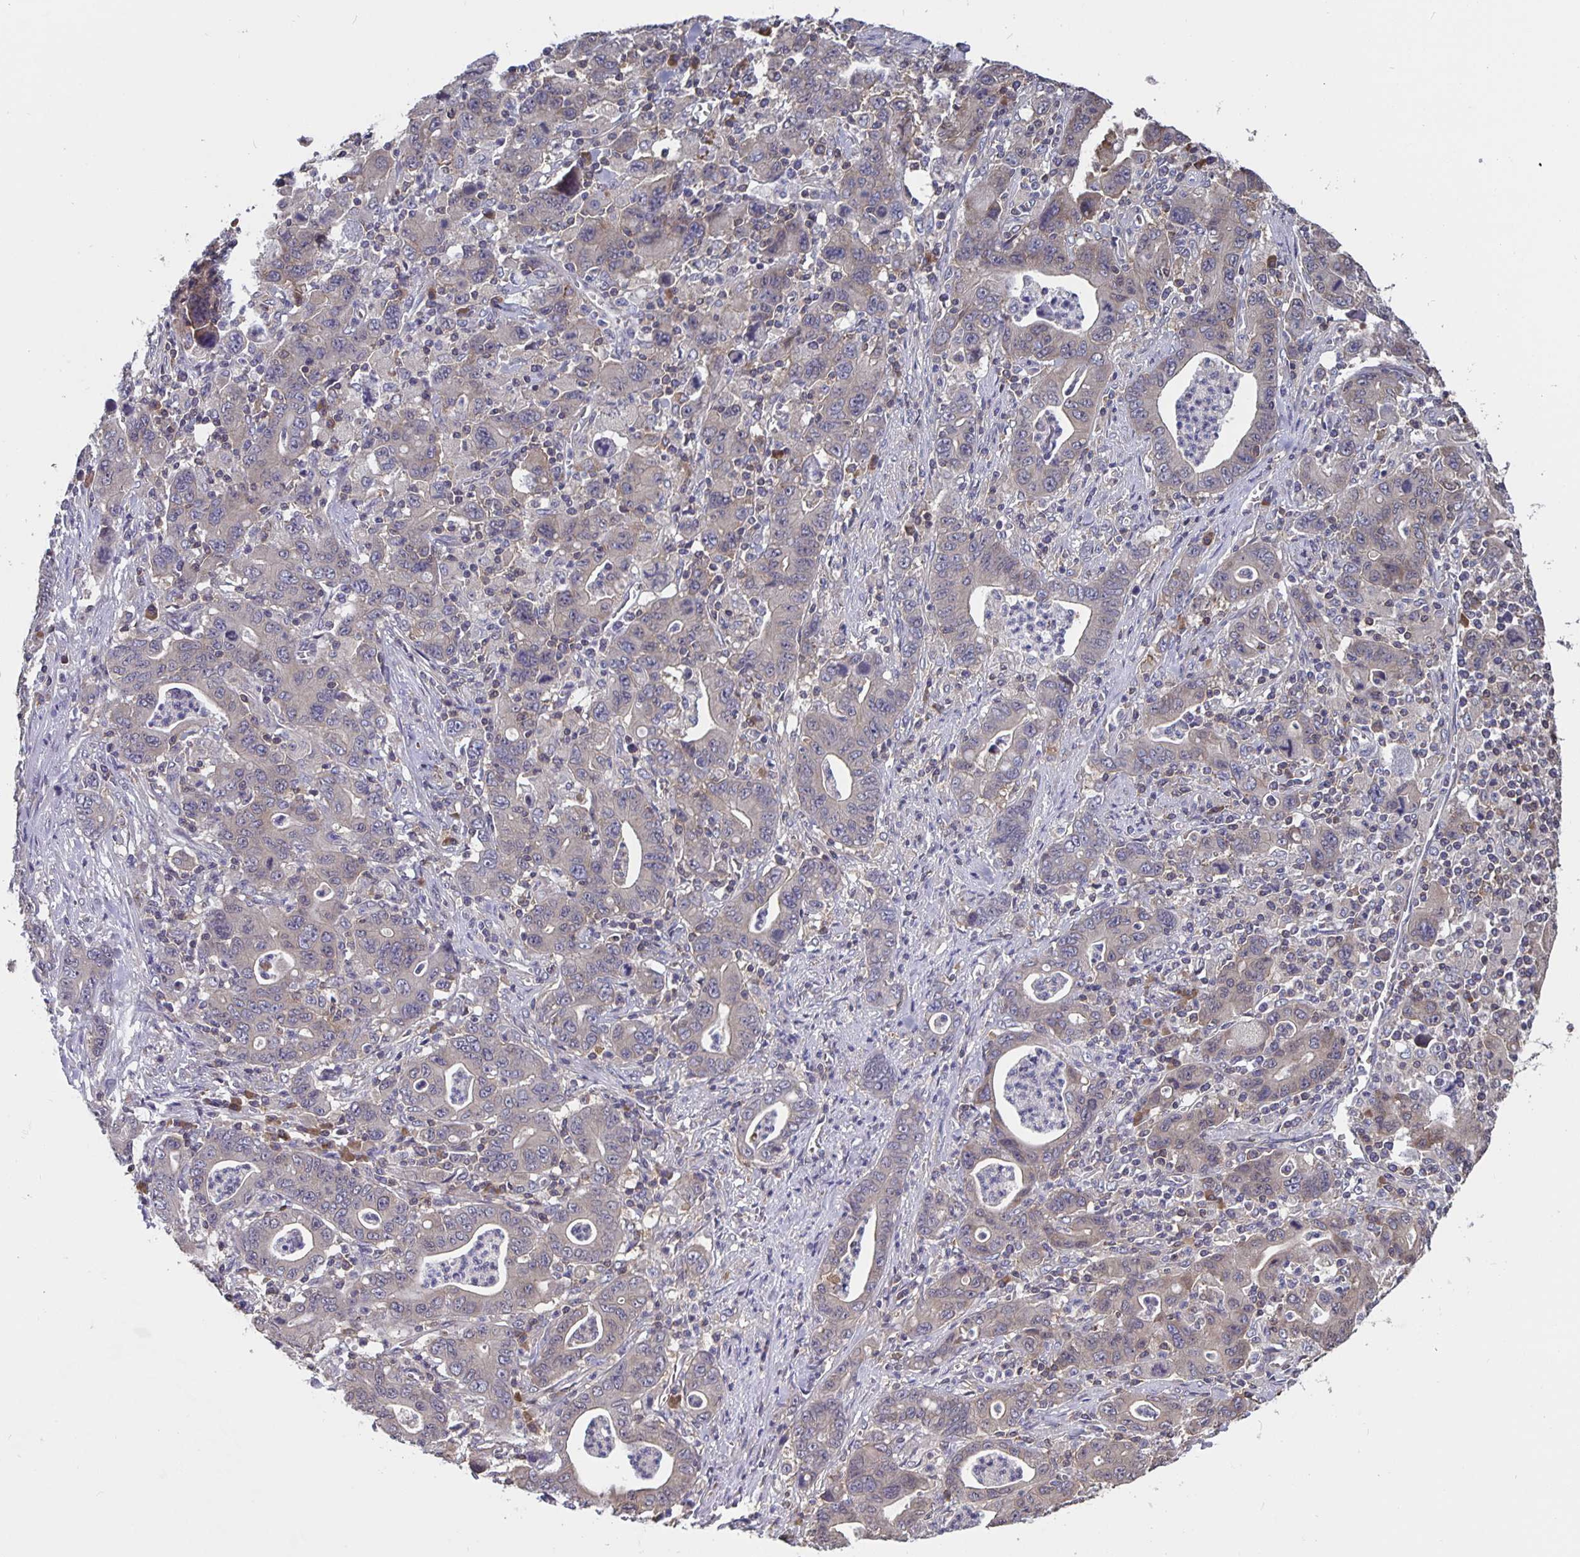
{"staining": {"intensity": "weak", "quantity": "25%-75%", "location": "cytoplasmic/membranous"}, "tissue": "stomach cancer", "cell_type": "Tumor cells", "image_type": "cancer", "snomed": [{"axis": "morphology", "description": "Adenocarcinoma, NOS"}, {"axis": "topography", "description": "Stomach, upper"}], "caption": "Brown immunohistochemical staining in human stomach cancer (adenocarcinoma) shows weak cytoplasmic/membranous staining in approximately 25%-75% of tumor cells. (Brightfield microscopy of DAB IHC at high magnification).", "gene": "FEM1C", "patient": {"sex": "male", "age": 69}}